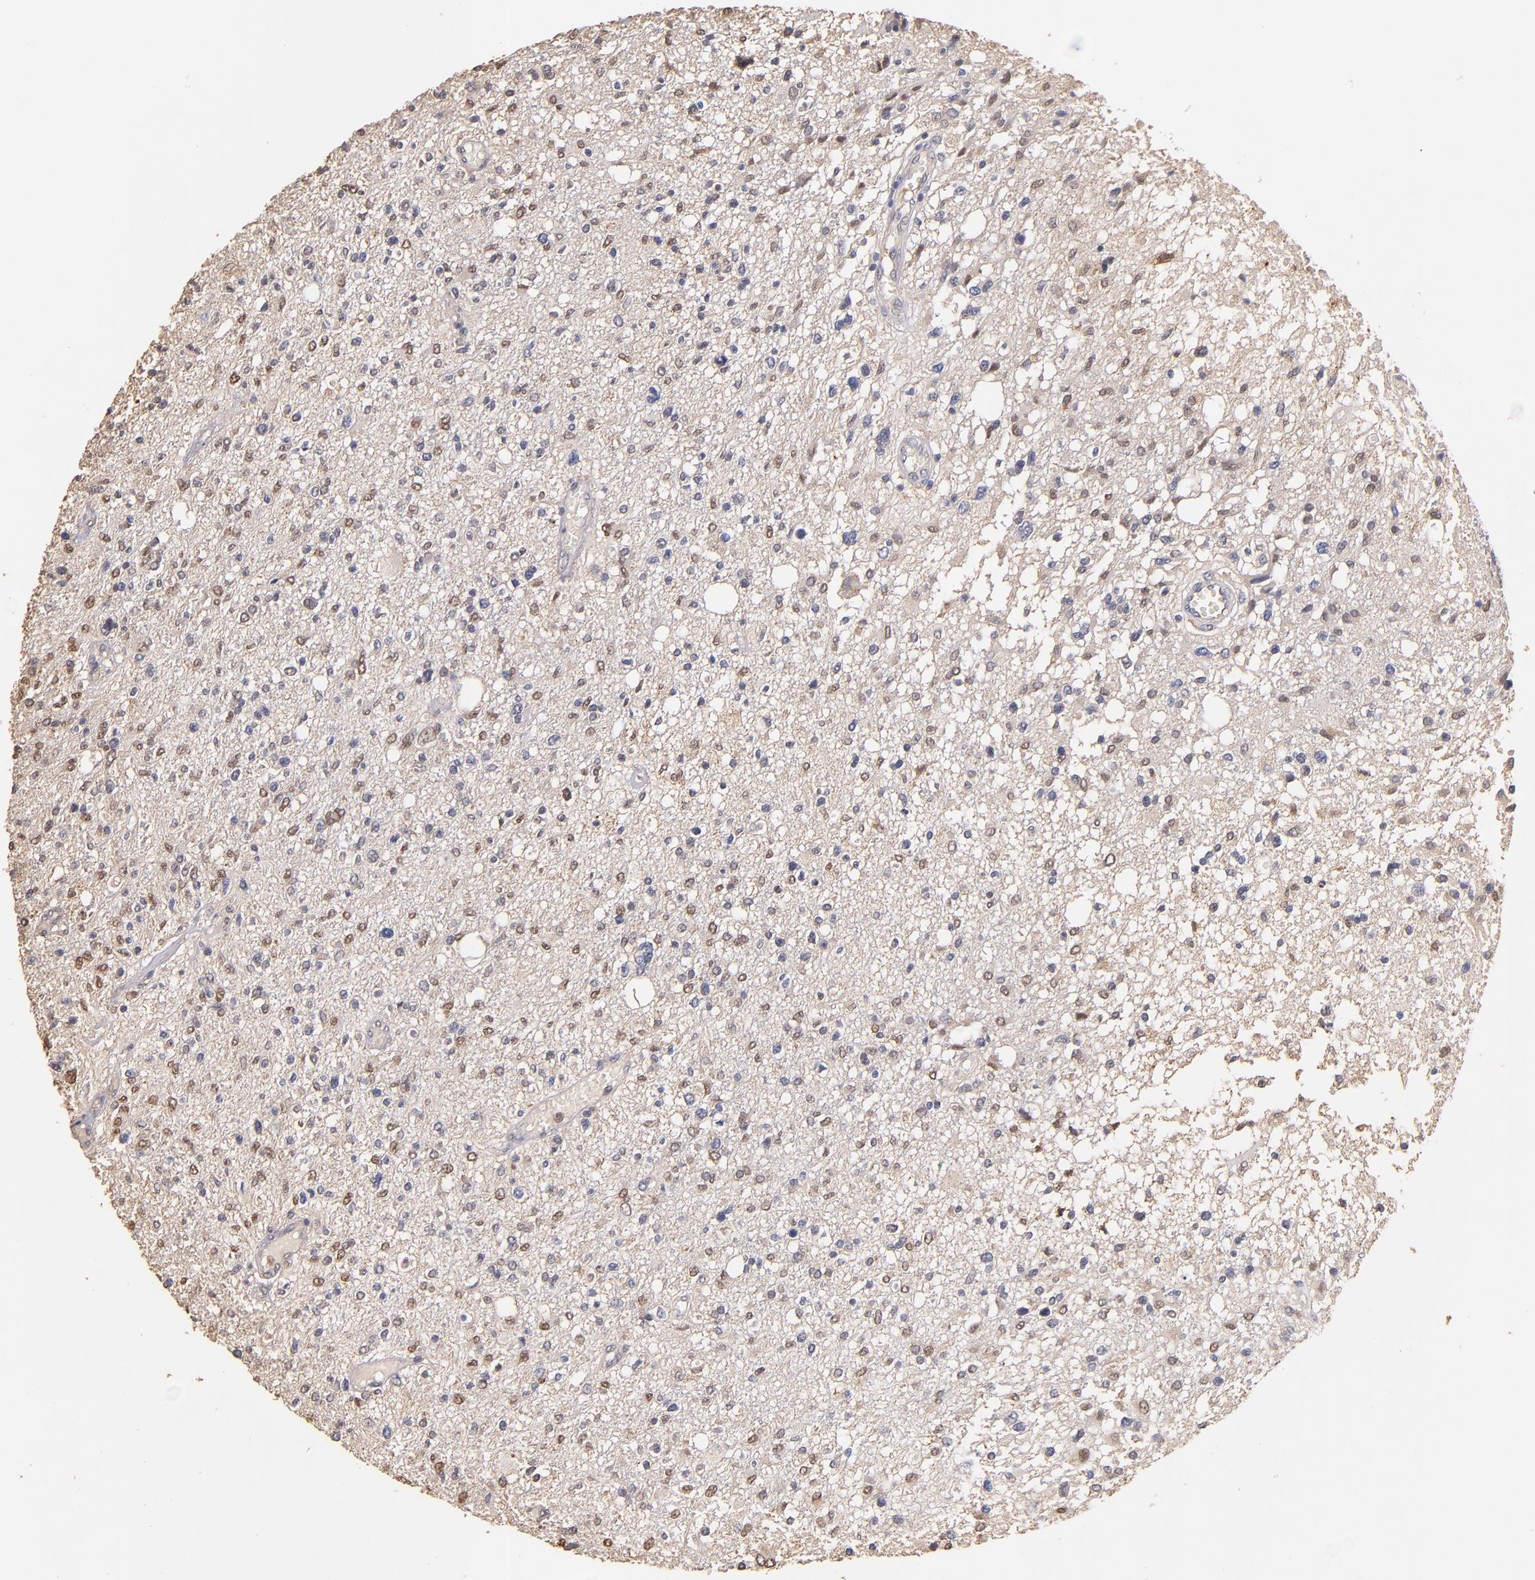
{"staining": {"intensity": "moderate", "quantity": "25%-75%", "location": "cytoplasmic/membranous,nuclear"}, "tissue": "glioma", "cell_type": "Tumor cells", "image_type": "cancer", "snomed": [{"axis": "morphology", "description": "Glioma, malignant, High grade"}, {"axis": "topography", "description": "Cerebral cortex"}], "caption": "Moderate cytoplasmic/membranous and nuclear positivity is seen in approximately 25%-75% of tumor cells in glioma.", "gene": "RO60", "patient": {"sex": "male", "age": 76}}